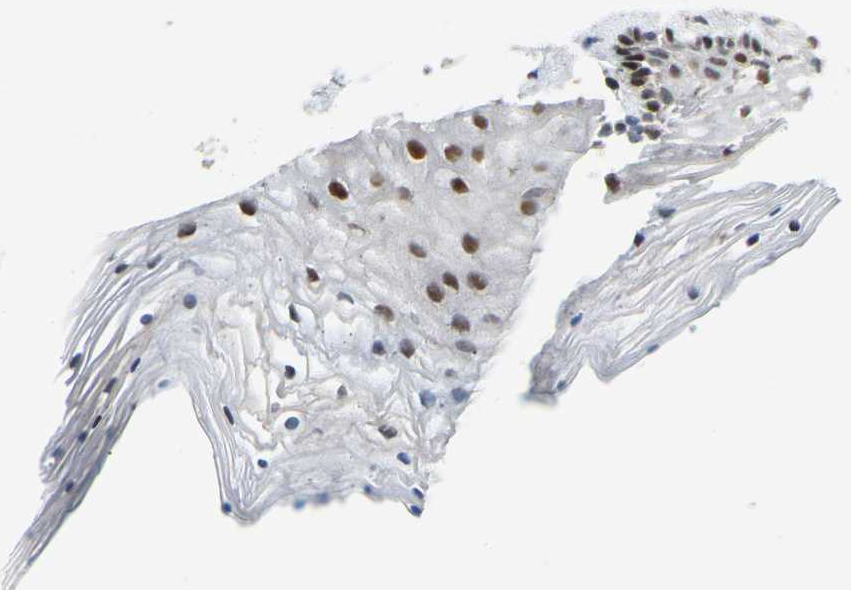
{"staining": {"intensity": "moderate", "quantity": ">75%", "location": "nuclear"}, "tissue": "vagina", "cell_type": "Squamous epithelial cells", "image_type": "normal", "snomed": [{"axis": "morphology", "description": "Normal tissue, NOS"}, {"axis": "topography", "description": "Vagina"}], "caption": "An IHC photomicrograph of benign tissue is shown. Protein staining in brown shows moderate nuclear positivity in vagina within squamous epithelial cells.", "gene": "PTPN4", "patient": {"sex": "female", "age": 32}}